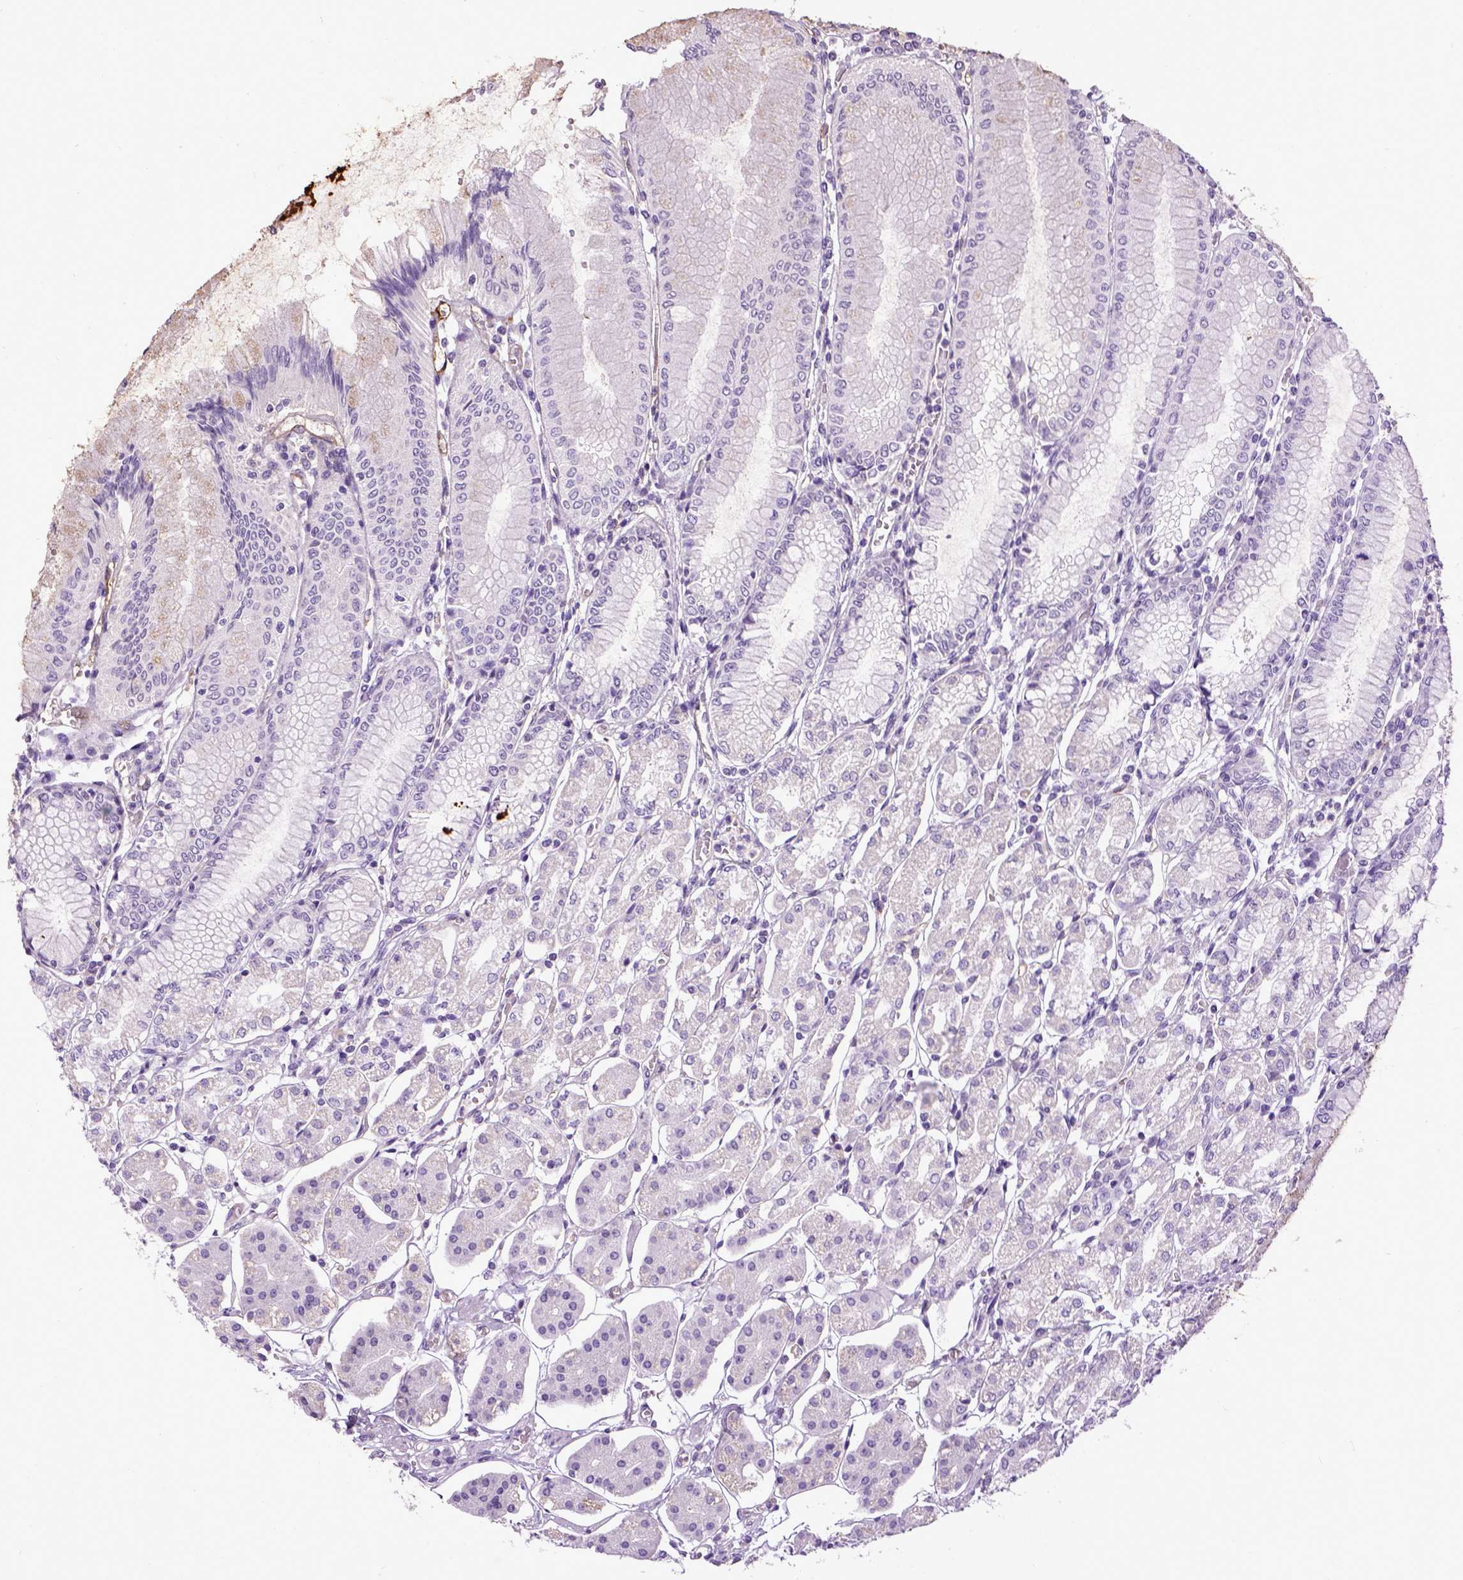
{"staining": {"intensity": "negative", "quantity": "none", "location": "none"}, "tissue": "stomach", "cell_type": "Glandular cells", "image_type": "normal", "snomed": [{"axis": "morphology", "description": "Normal tissue, NOS"}, {"axis": "topography", "description": "Skeletal muscle"}, {"axis": "topography", "description": "Stomach"}], "caption": "This is a micrograph of immunohistochemistry (IHC) staining of normal stomach, which shows no expression in glandular cells. (DAB (3,3'-diaminobenzidine) immunohistochemistry (IHC) with hematoxylin counter stain).", "gene": "ENG", "patient": {"sex": "female", "age": 57}}